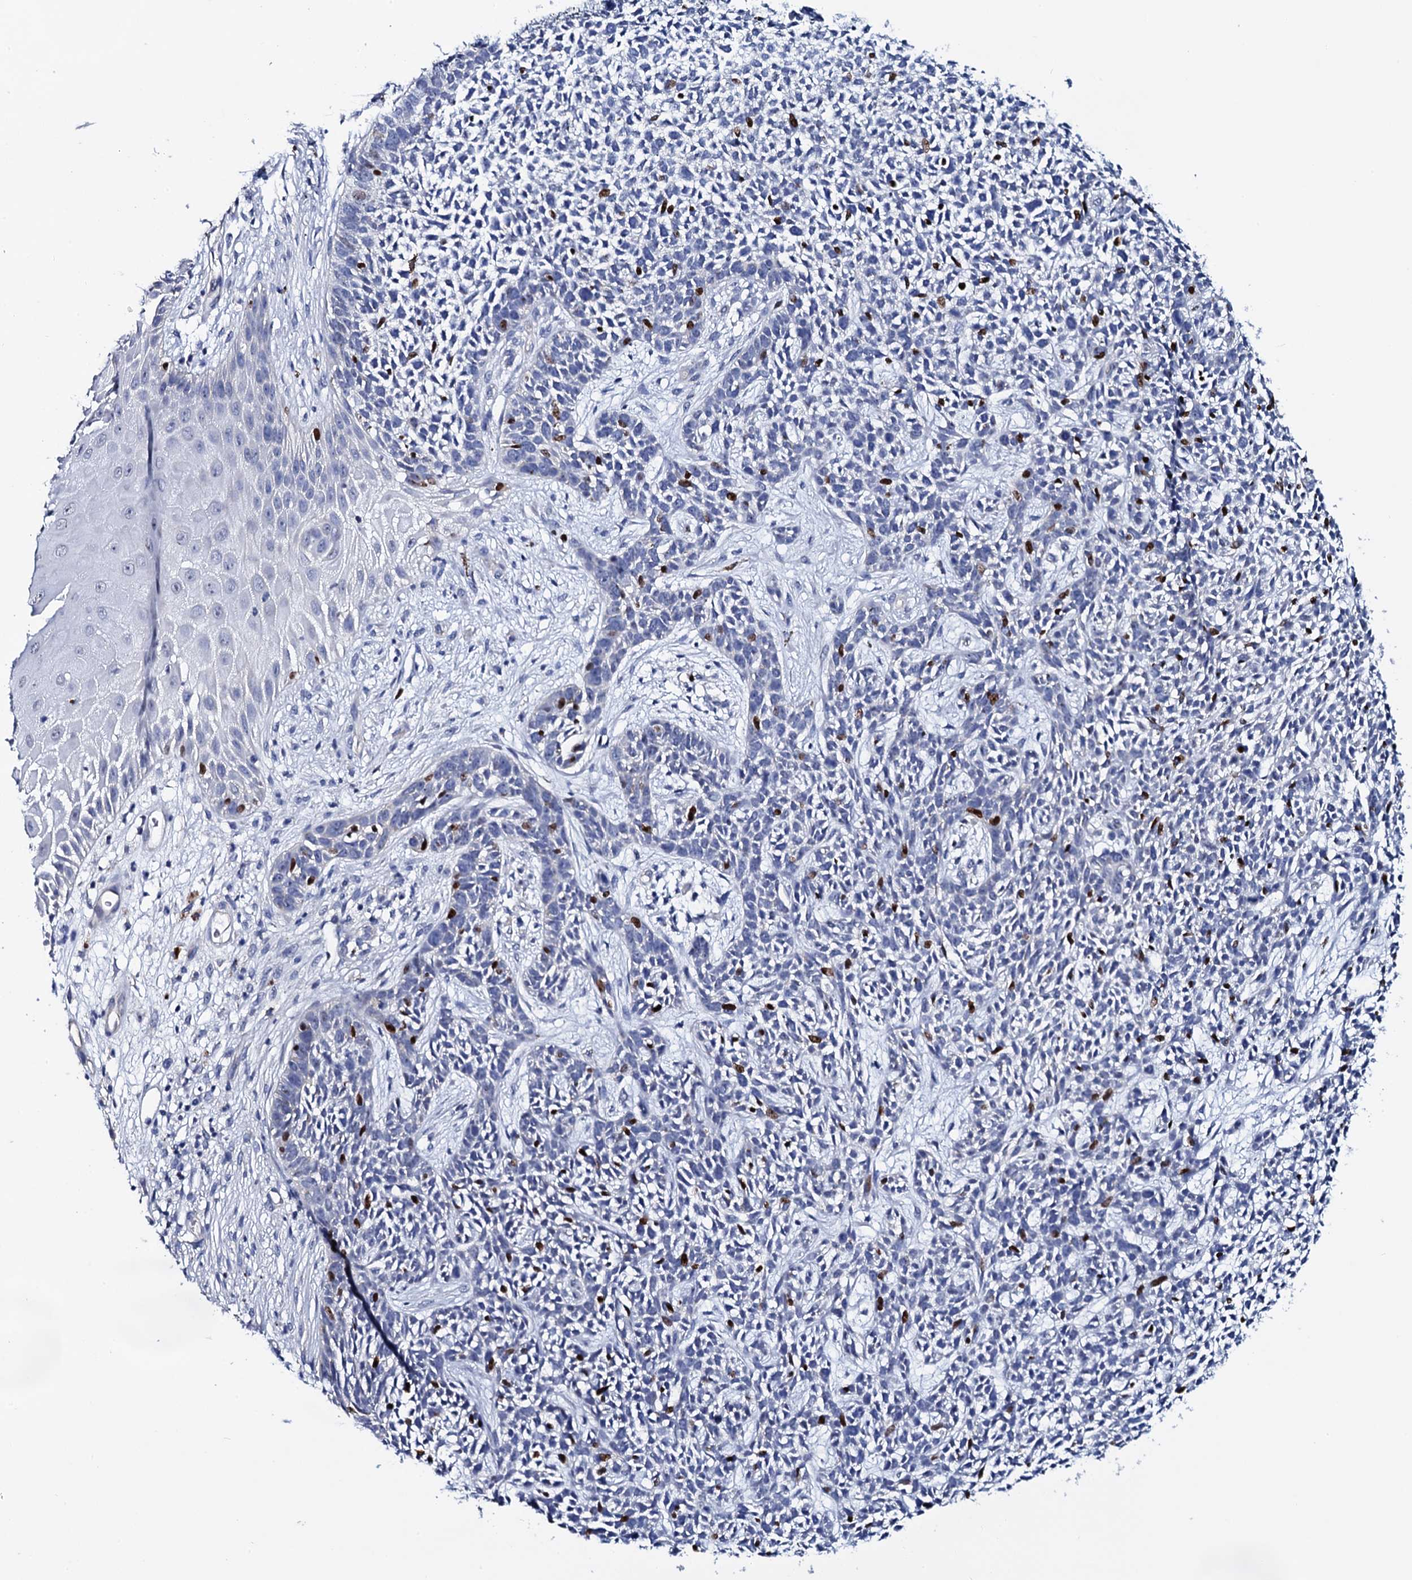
{"staining": {"intensity": "negative", "quantity": "none", "location": "none"}, "tissue": "skin cancer", "cell_type": "Tumor cells", "image_type": "cancer", "snomed": [{"axis": "morphology", "description": "Basal cell carcinoma"}, {"axis": "topography", "description": "Skin"}], "caption": "Tumor cells are negative for protein expression in human skin basal cell carcinoma.", "gene": "NPM2", "patient": {"sex": "female", "age": 84}}